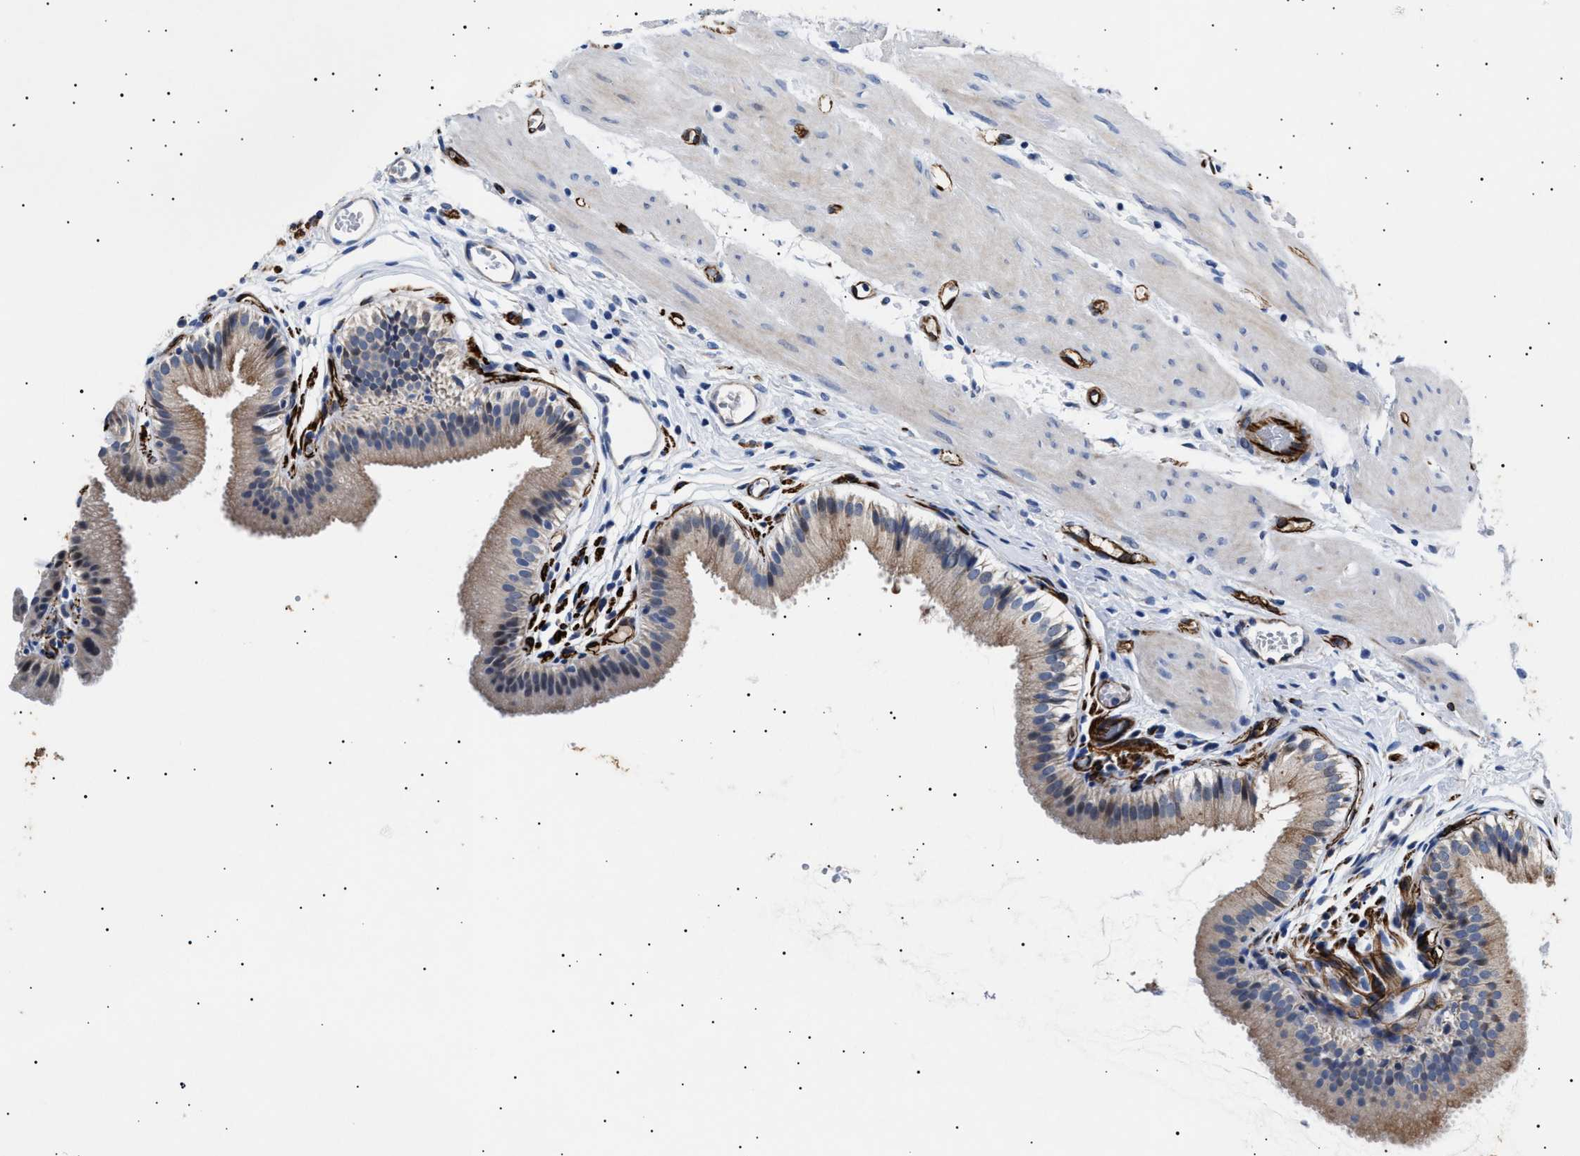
{"staining": {"intensity": "moderate", "quantity": "25%-75%", "location": "cytoplasmic/membranous"}, "tissue": "gallbladder", "cell_type": "Glandular cells", "image_type": "normal", "snomed": [{"axis": "morphology", "description": "Normal tissue, NOS"}, {"axis": "topography", "description": "Gallbladder"}], "caption": "Immunohistochemical staining of unremarkable human gallbladder demonstrates 25%-75% levels of moderate cytoplasmic/membranous protein positivity in about 25%-75% of glandular cells.", "gene": "OLFML2A", "patient": {"sex": "female", "age": 26}}